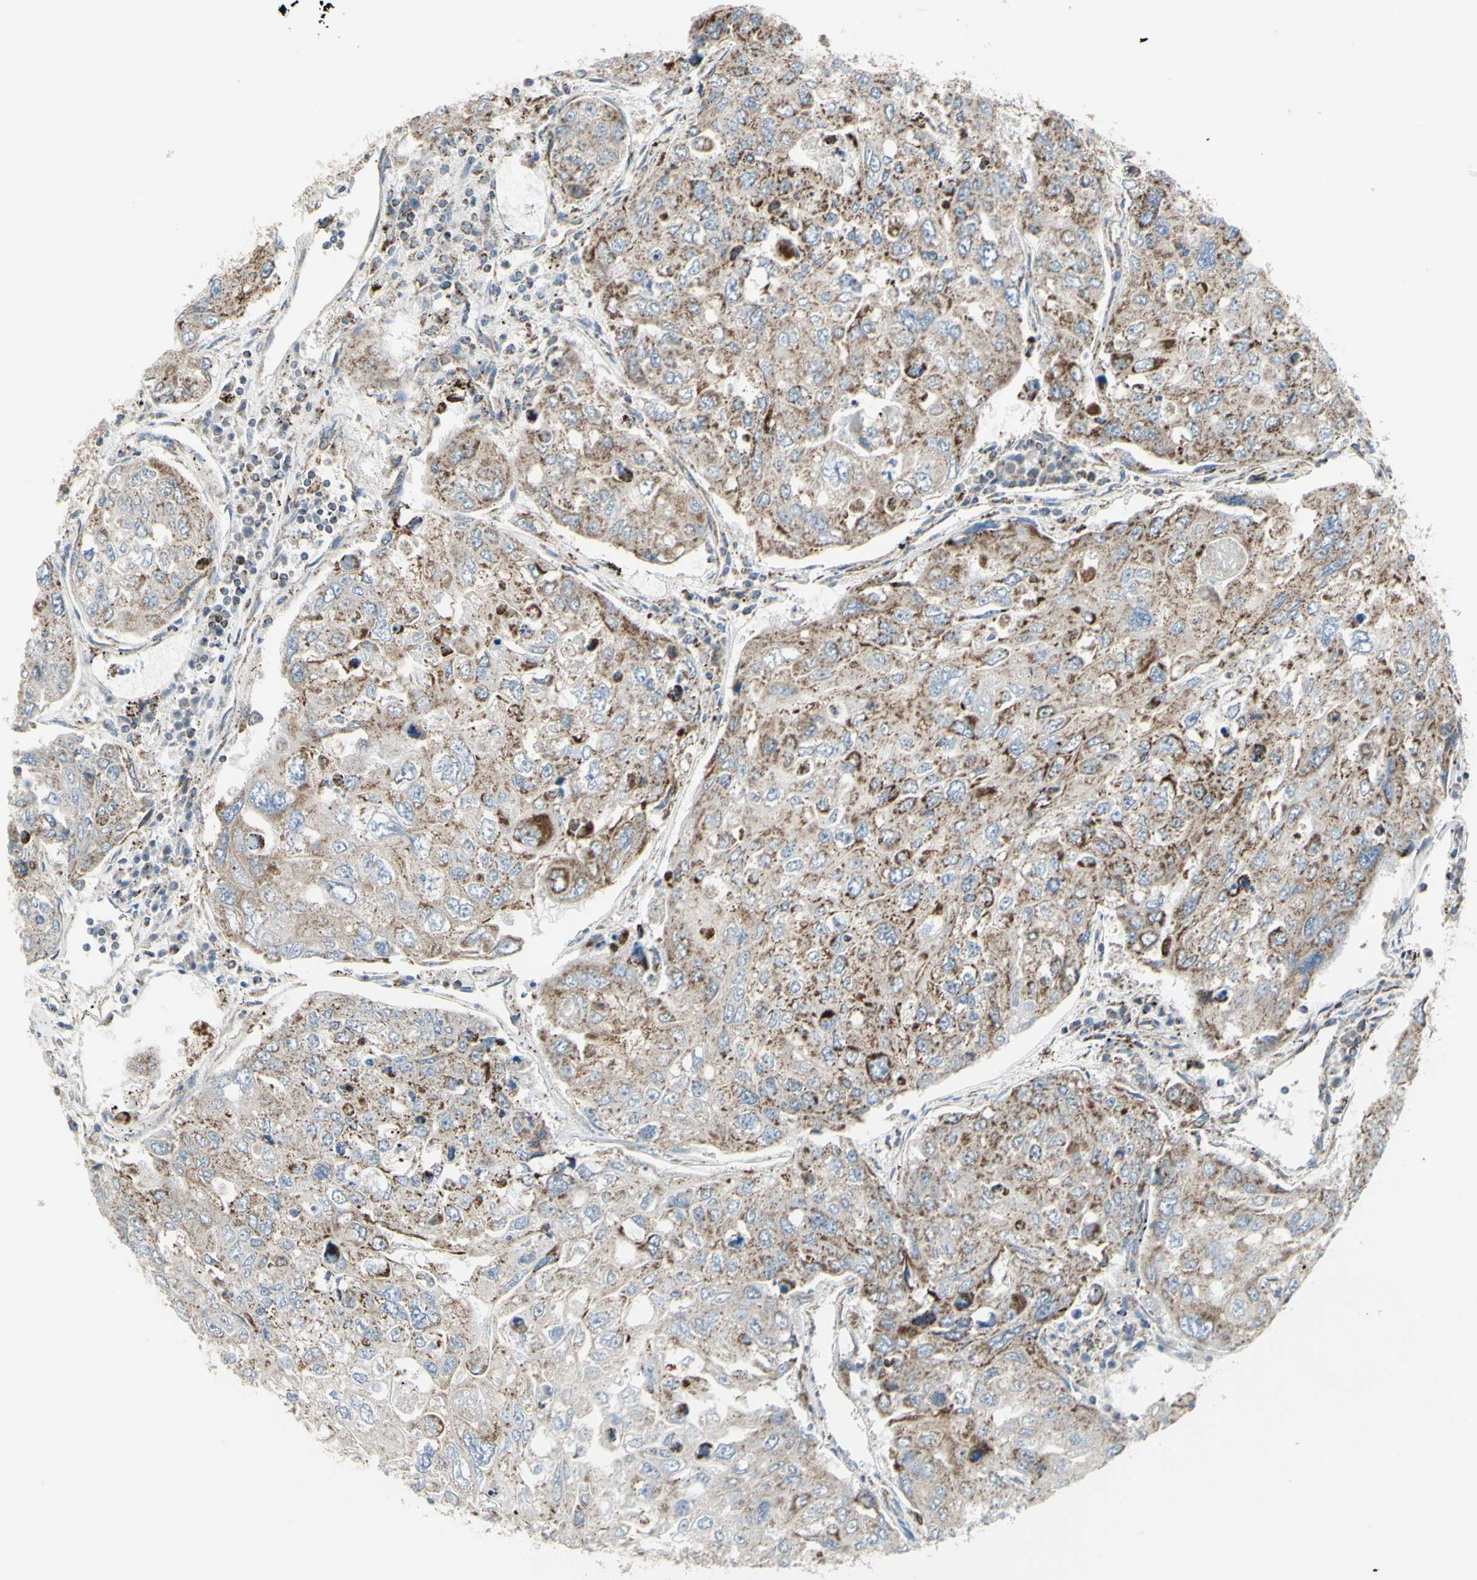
{"staining": {"intensity": "weak", "quantity": "25%-75%", "location": "cytoplasmic/membranous"}, "tissue": "urothelial cancer", "cell_type": "Tumor cells", "image_type": "cancer", "snomed": [{"axis": "morphology", "description": "Urothelial carcinoma, High grade"}, {"axis": "topography", "description": "Lymph node"}, {"axis": "topography", "description": "Urinary bladder"}], "caption": "Brown immunohistochemical staining in urothelial cancer displays weak cytoplasmic/membranous staining in about 25%-75% of tumor cells.", "gene": "FAM171B", "patient": {"sex": "male", "age": 51}}